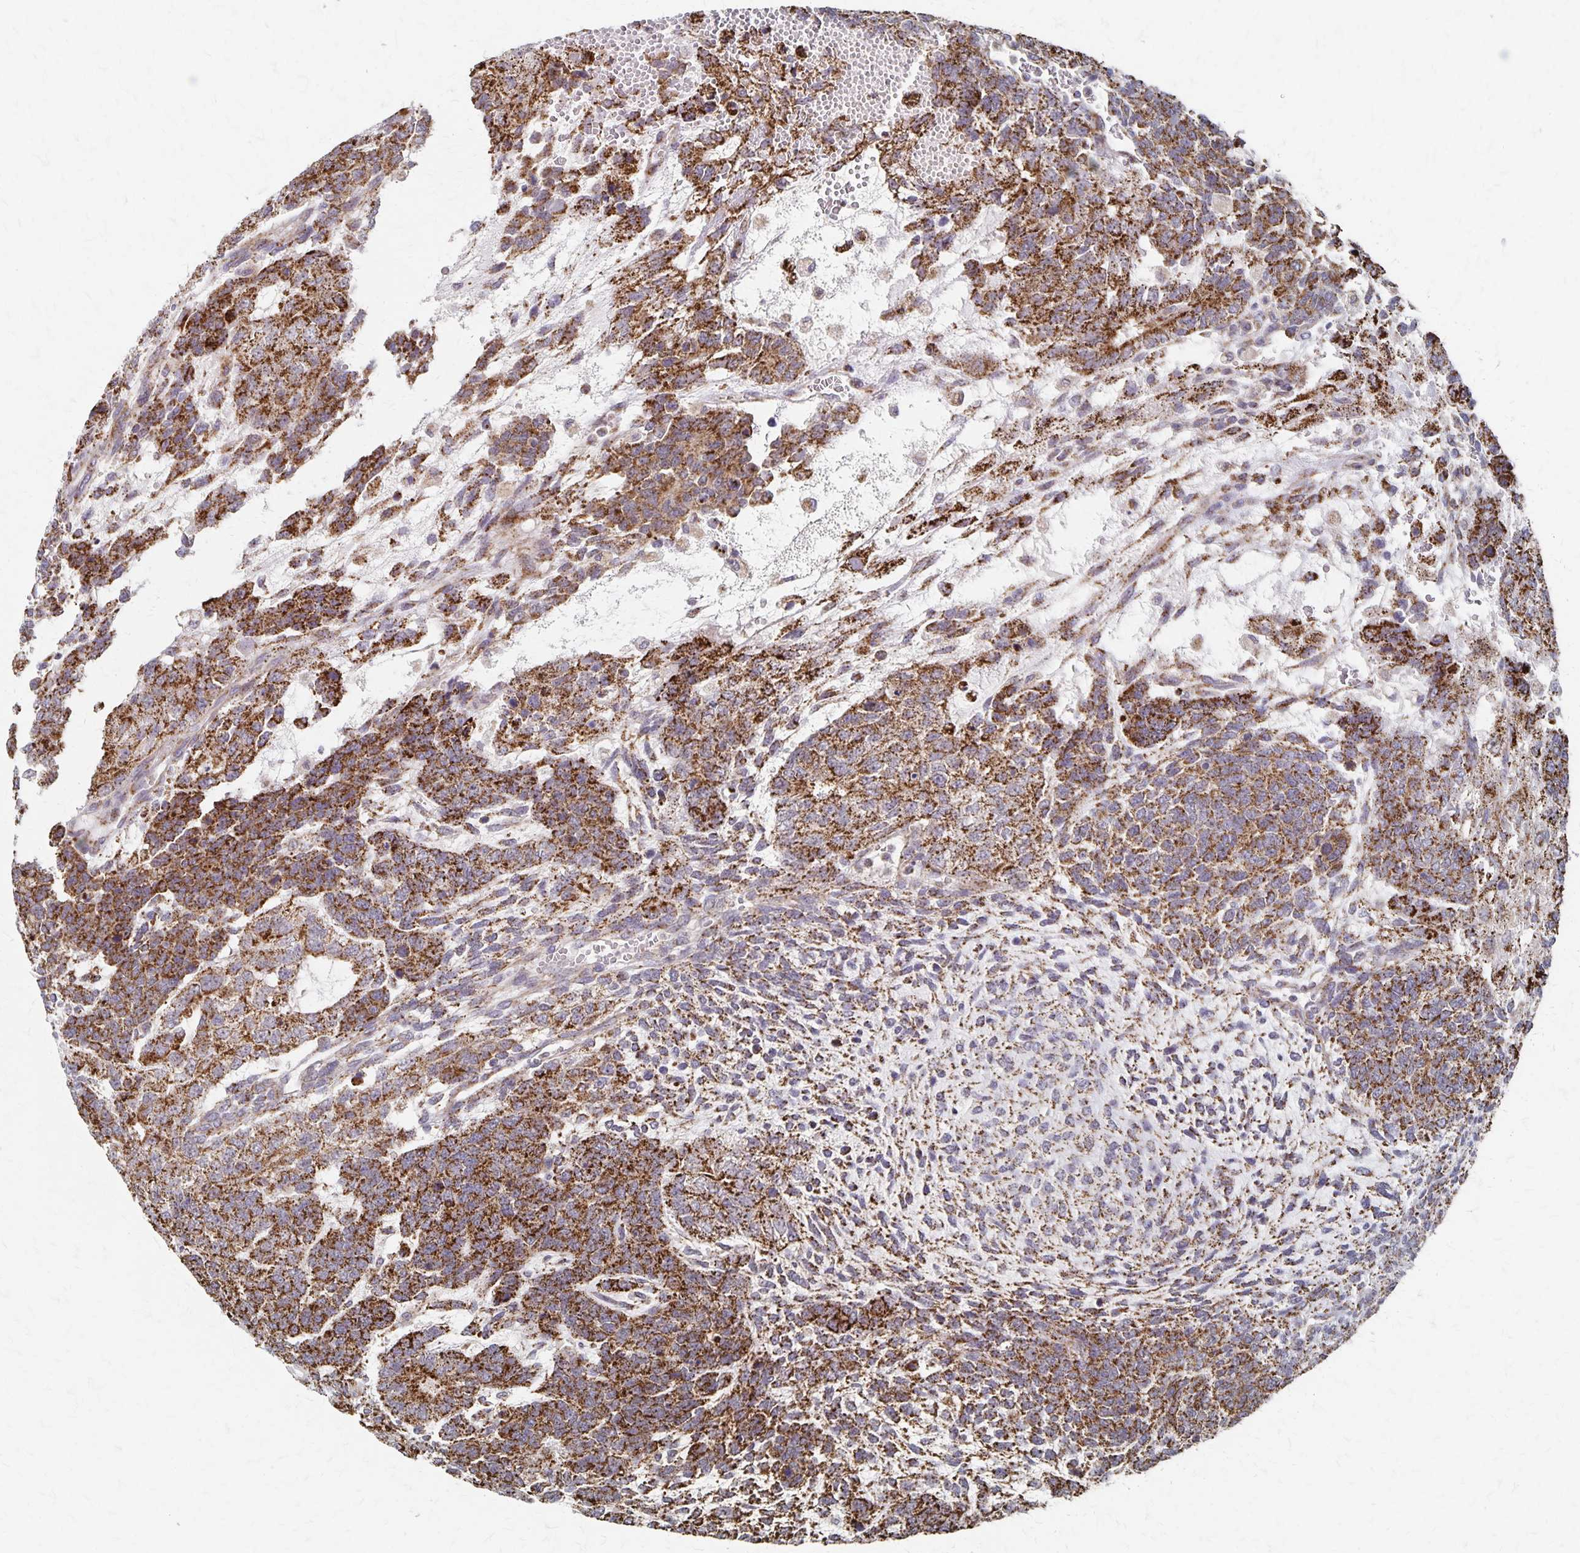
{"staining": {"intensity": "strong", "quantity": ">75%", "location": "cytoplasmic/membranous"}, "tissue": "testis cancer", "cell_type": "Tumor cells", "image_type": "cancer", "snomed": [{"axis": "morphology", "description": "Normal tissue, NOS"}, {"axis": "morphology", "description": "Carcinoma, Embryonal, NOS"}, {"axis": "topography", "description": "Testis"}, {"axis": "topography", "description": "Epididymis"}], "caption": "Testis cancer (embryonal carcinoma) tissue shows strong cytoplasmic/membranous staining in about >75% of tumor cells The protein is shown in brown color, while the nuclei are stained blue.", "gene": "DYRK4", "patient": {"sex": "male", "age": 23}}